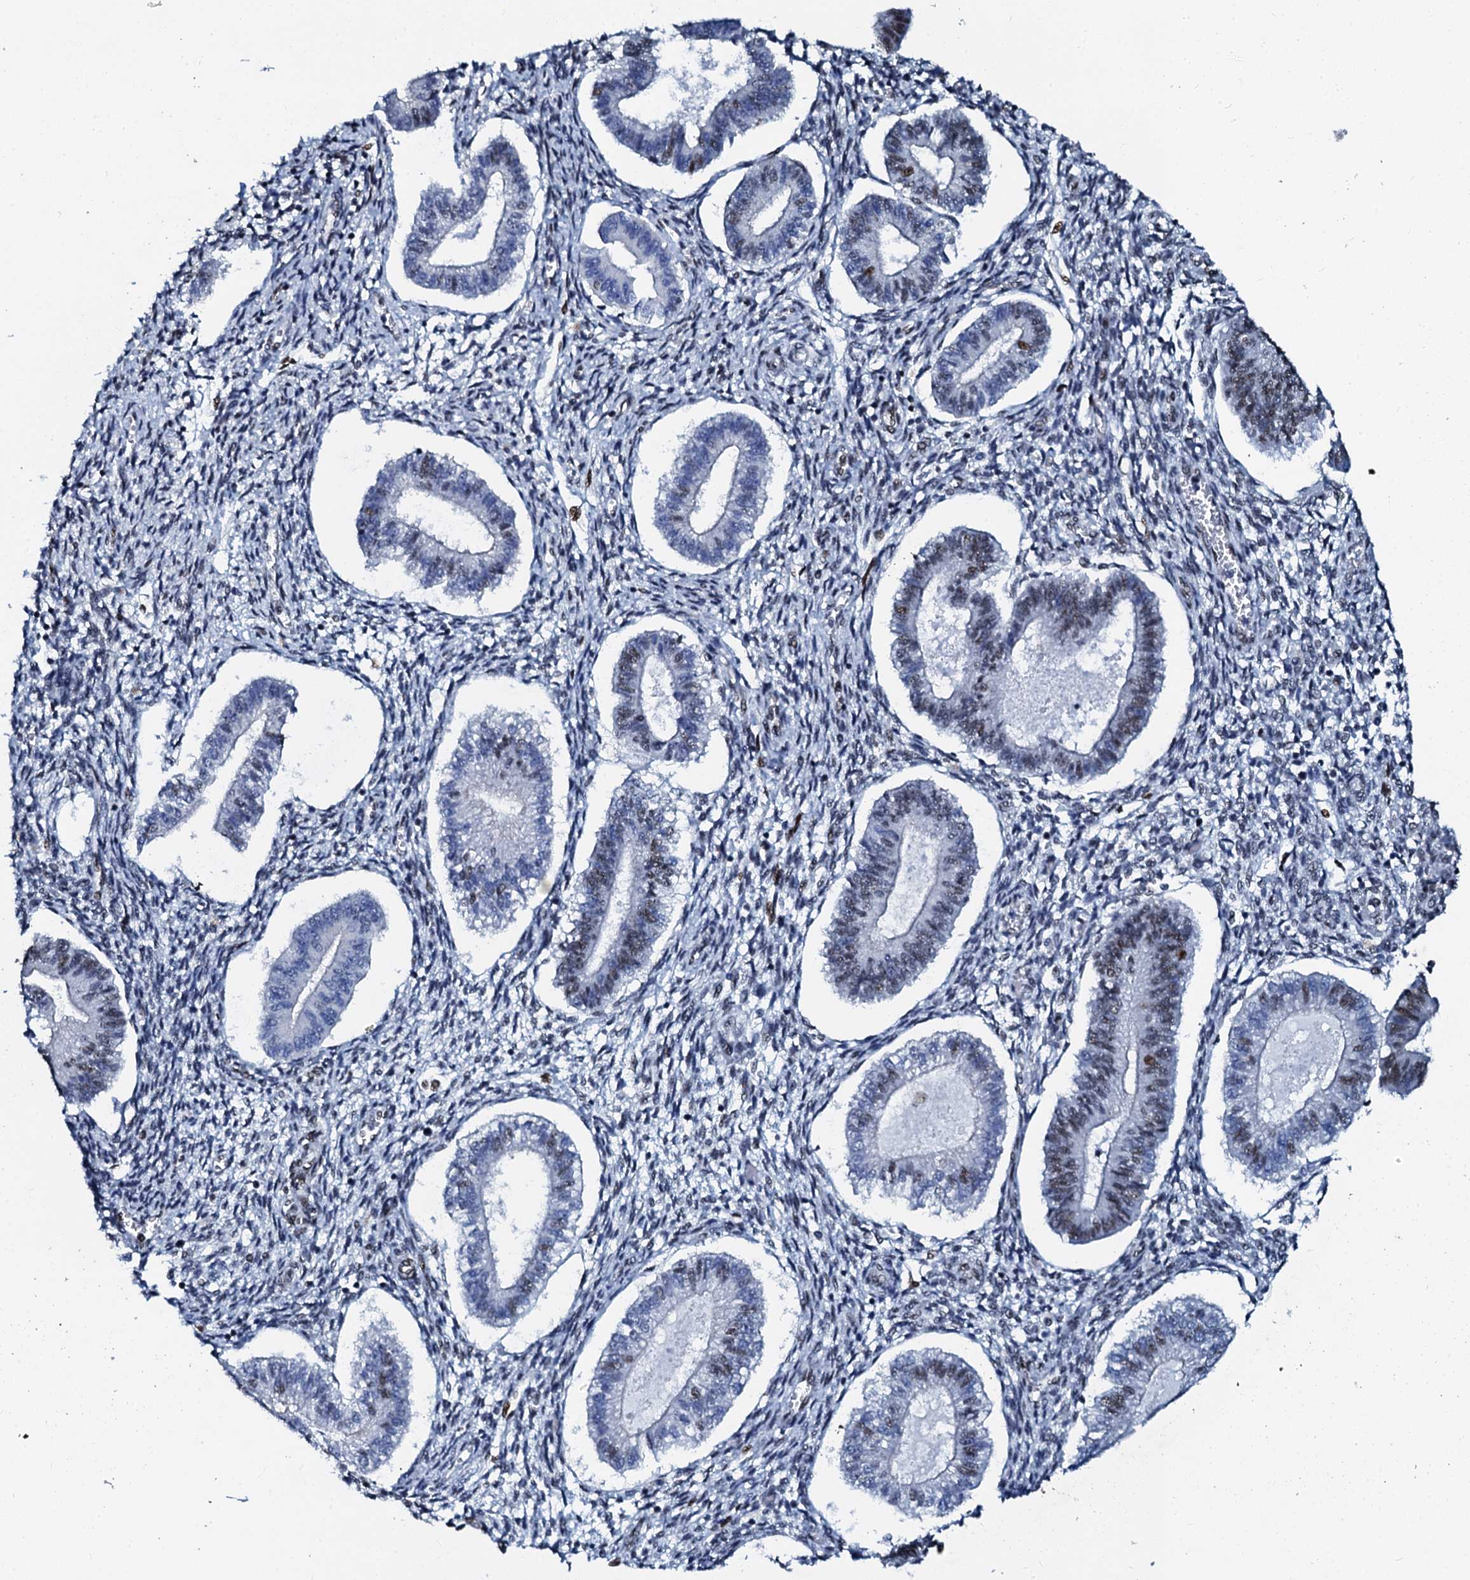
{"staining": {"intensity": "negative", "quantity": "none", "location": "none"}, "tissue": "endometrium", "cell_type": "Cells in endometrial stroma", "image_type": "normal", "snomed": [{"axis": "morphology", "description": "Normal tissue, NOS"}, {"axis": "topography", "description": "Endometrium"}], "caption": "A high-resolution histopathology image shows immunohistochemistry staining of benign endometrium, which shows no significant expression in cells in endometrial stroma.", "gene": "SLTM", "patient": {"sex": "female", "age": 25}}